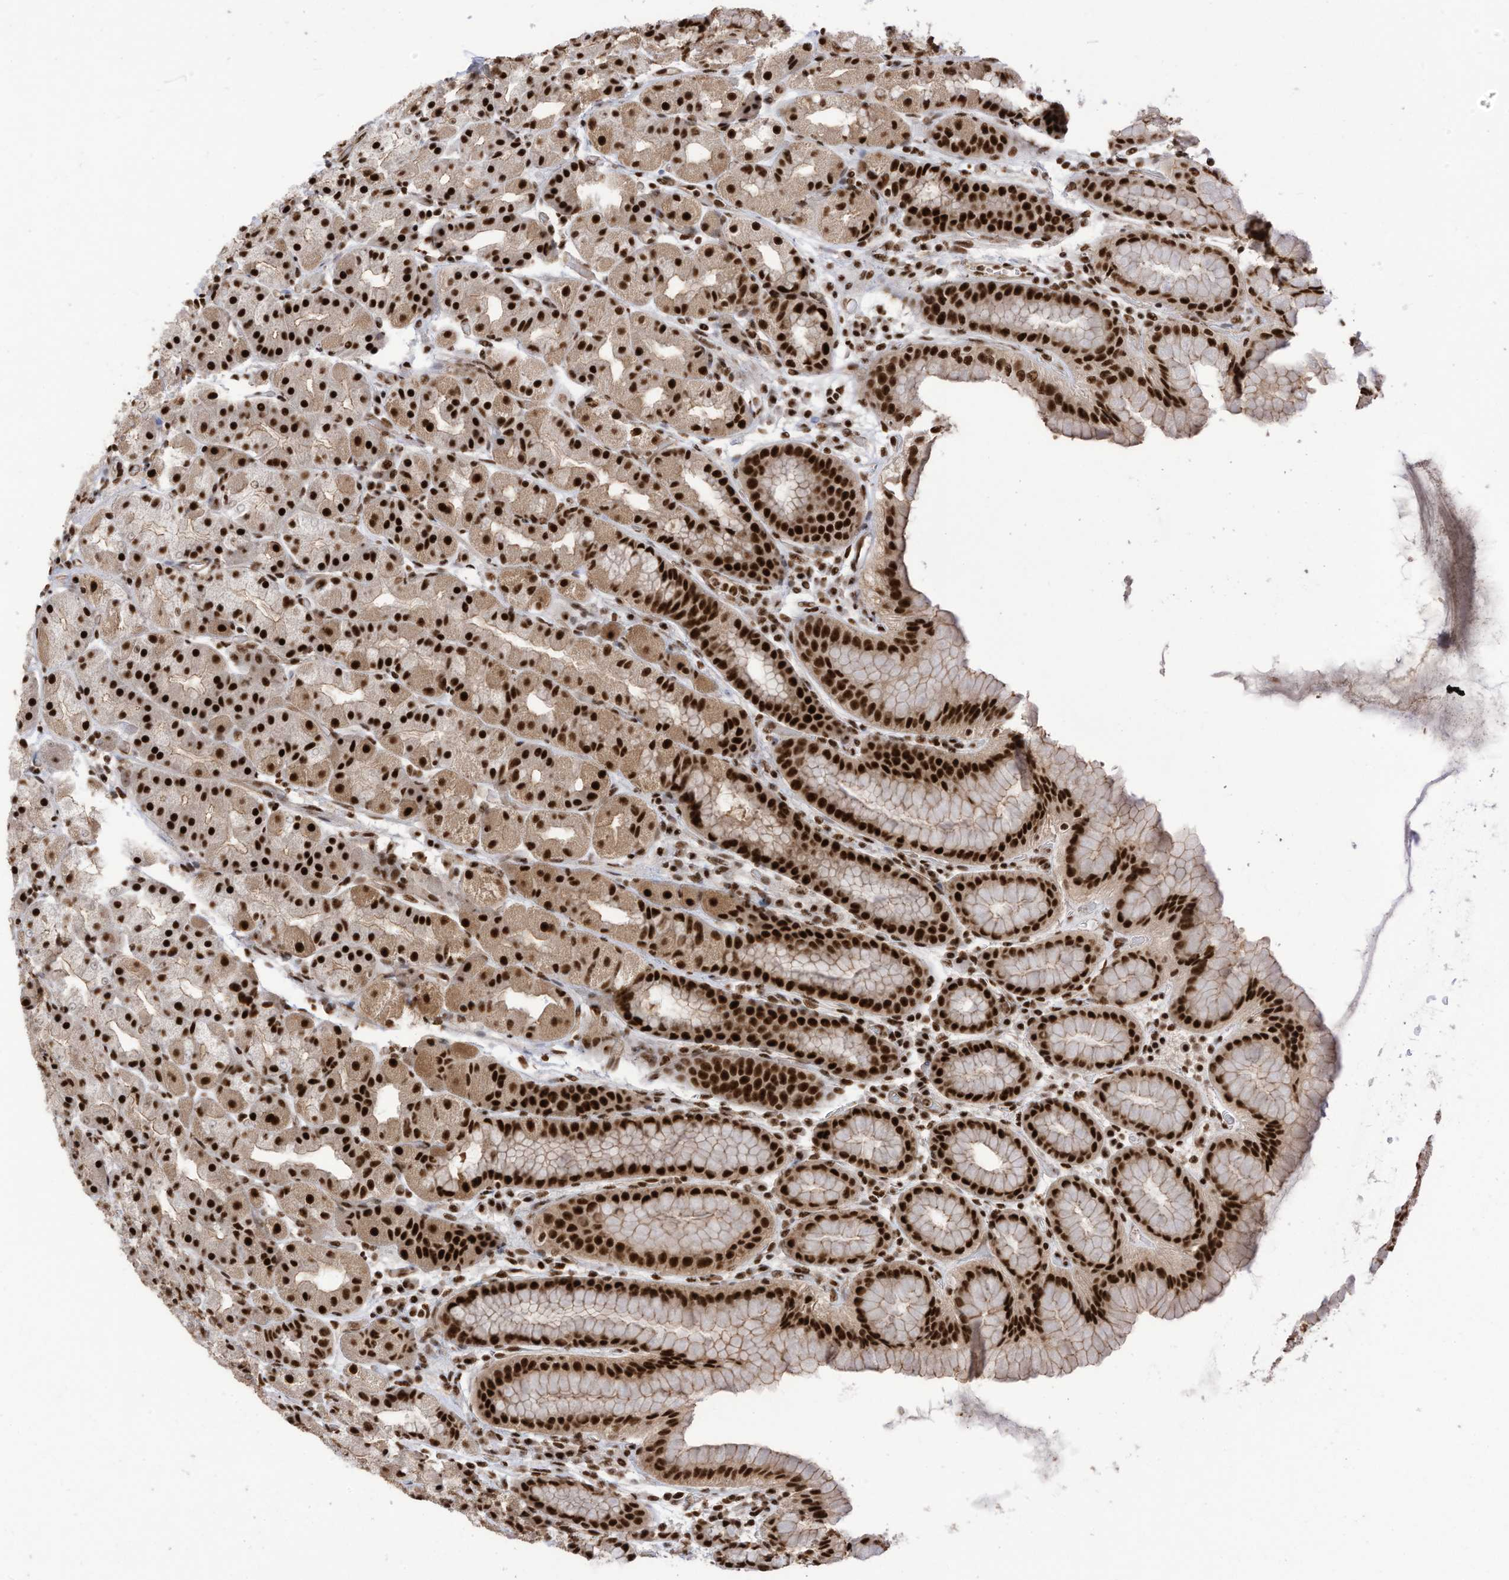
{"staining": {"intensity": "strong", "quantity": ">75%", "location": "nuclear"}, "tissue": "stomach", "cell_type": "Glandular cells", "image_type": "normal", "snomed": [{"axis": "morphology", "description": "Normal tissue, NOS"}, {"axis": "topography", "description": "Stomach, upper"}], "caption": "Glandular cells show high levels of strong nuclear positivity in about >75% of cells in benign human stomach.", "gene": "SF3A3", "patient": {"sex": "male", "age": 68}}